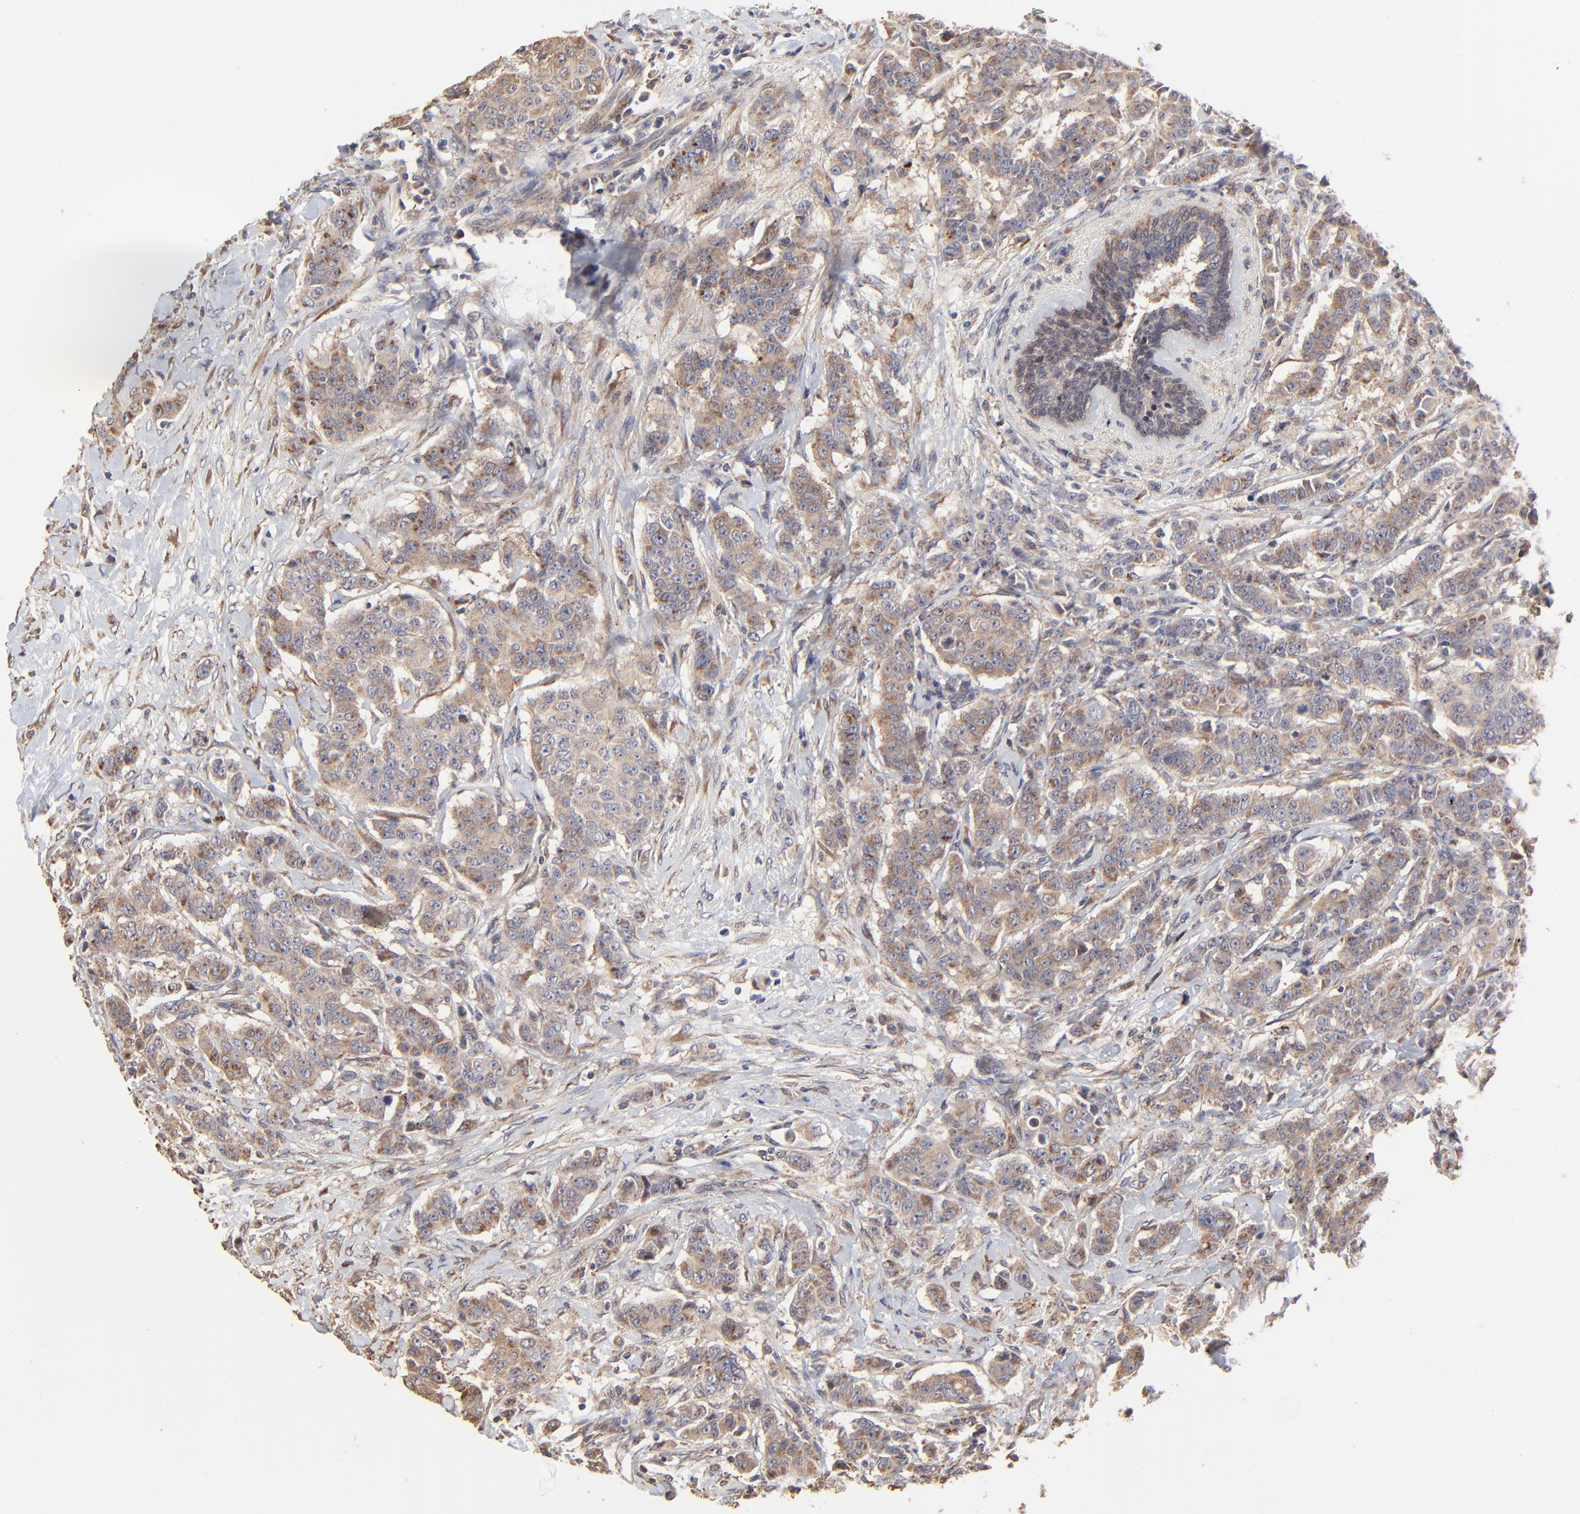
{"staining": {"intensity": "moderate", "quantity": ">75%", "location": "cytoplasmic/membranous"}, "tissue": "breast cancer", "cell_type": "Tumor cells", "image_type": "cancer", "snomed": [{"axis": "morphology", "description": "Duct carcinoma"}, {"axis": "topography", "description": "Breast"}], "caption": "IHC image of breast cancer stained for a protein (brown), which displays medium levels of moderate cytoplasmic/membranous expression in about >75% of tumor cells.", "gene": "ELP2", "patient": {"sex": "female", "age": 40}}